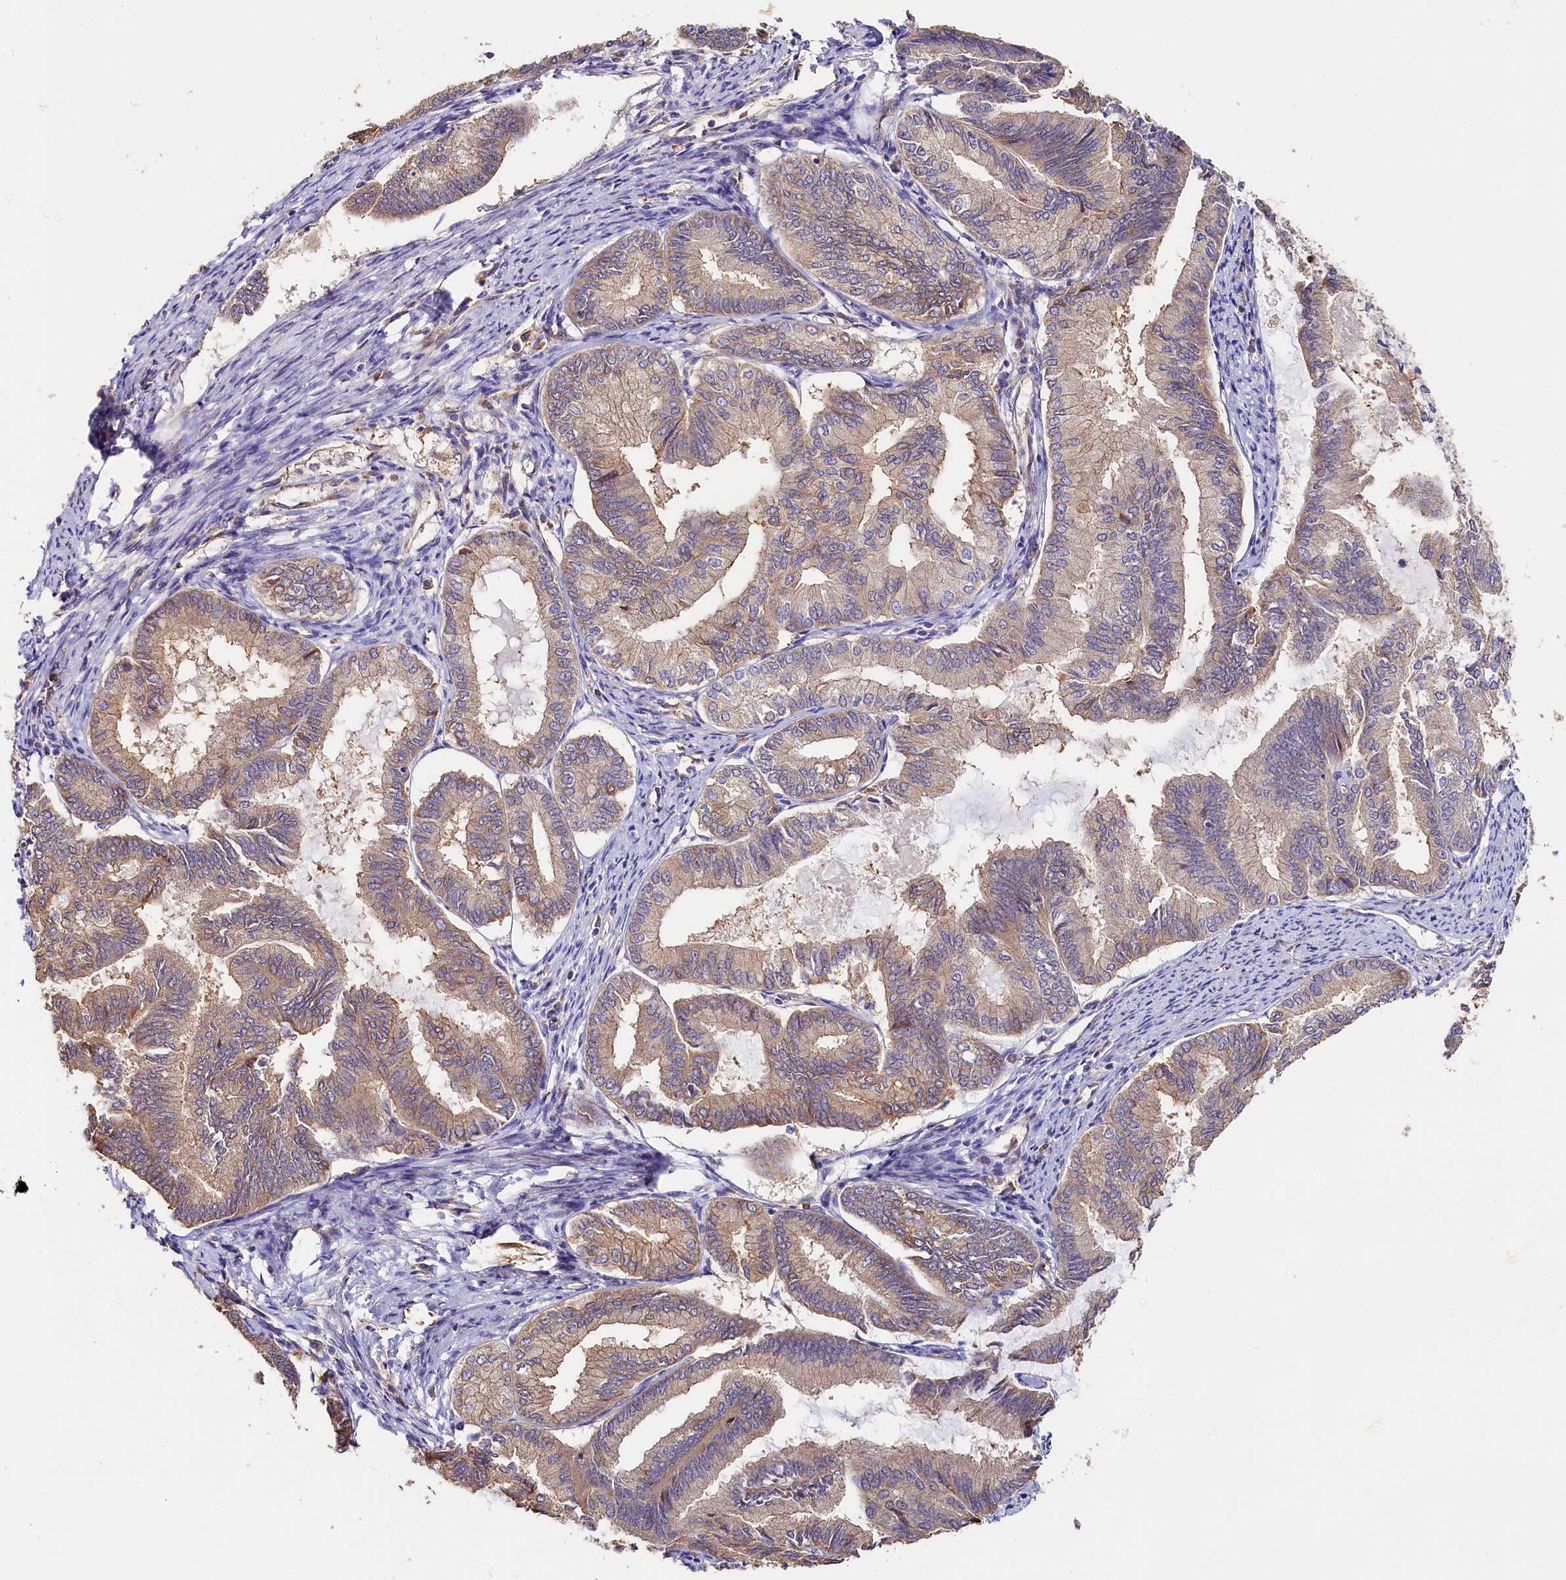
{"staining": {"intensity": "weak", "quantity": "25%-75%", "location": "cytoplasmic/membranous"}, "tissue": "endometrial cancer", "cell_type": "Tumor cells", "image_type": "cancer", "snomed": [{"axis": "morphology", "description": "Adenocarcinoma, NOS"}, {"axis": "topography", "description": "Endometrium"}], "caption": "Immunohistochemistry (IHC) staining of adenocarcinoma (endometrial), which displays low levels of weak cytoplasmic/membranous positivity in approximately 25%-75% of tumor cells indicating weak cytoplasmic/membranous protein staining. The staining was performed using DAB (3,3'-diaminobenzidine) (brown) for protein detection and nuclei were counterstained in hematoxylin (blue).", "gene": "KATNB1", "patient": {"sex": "female", "age": 86}}